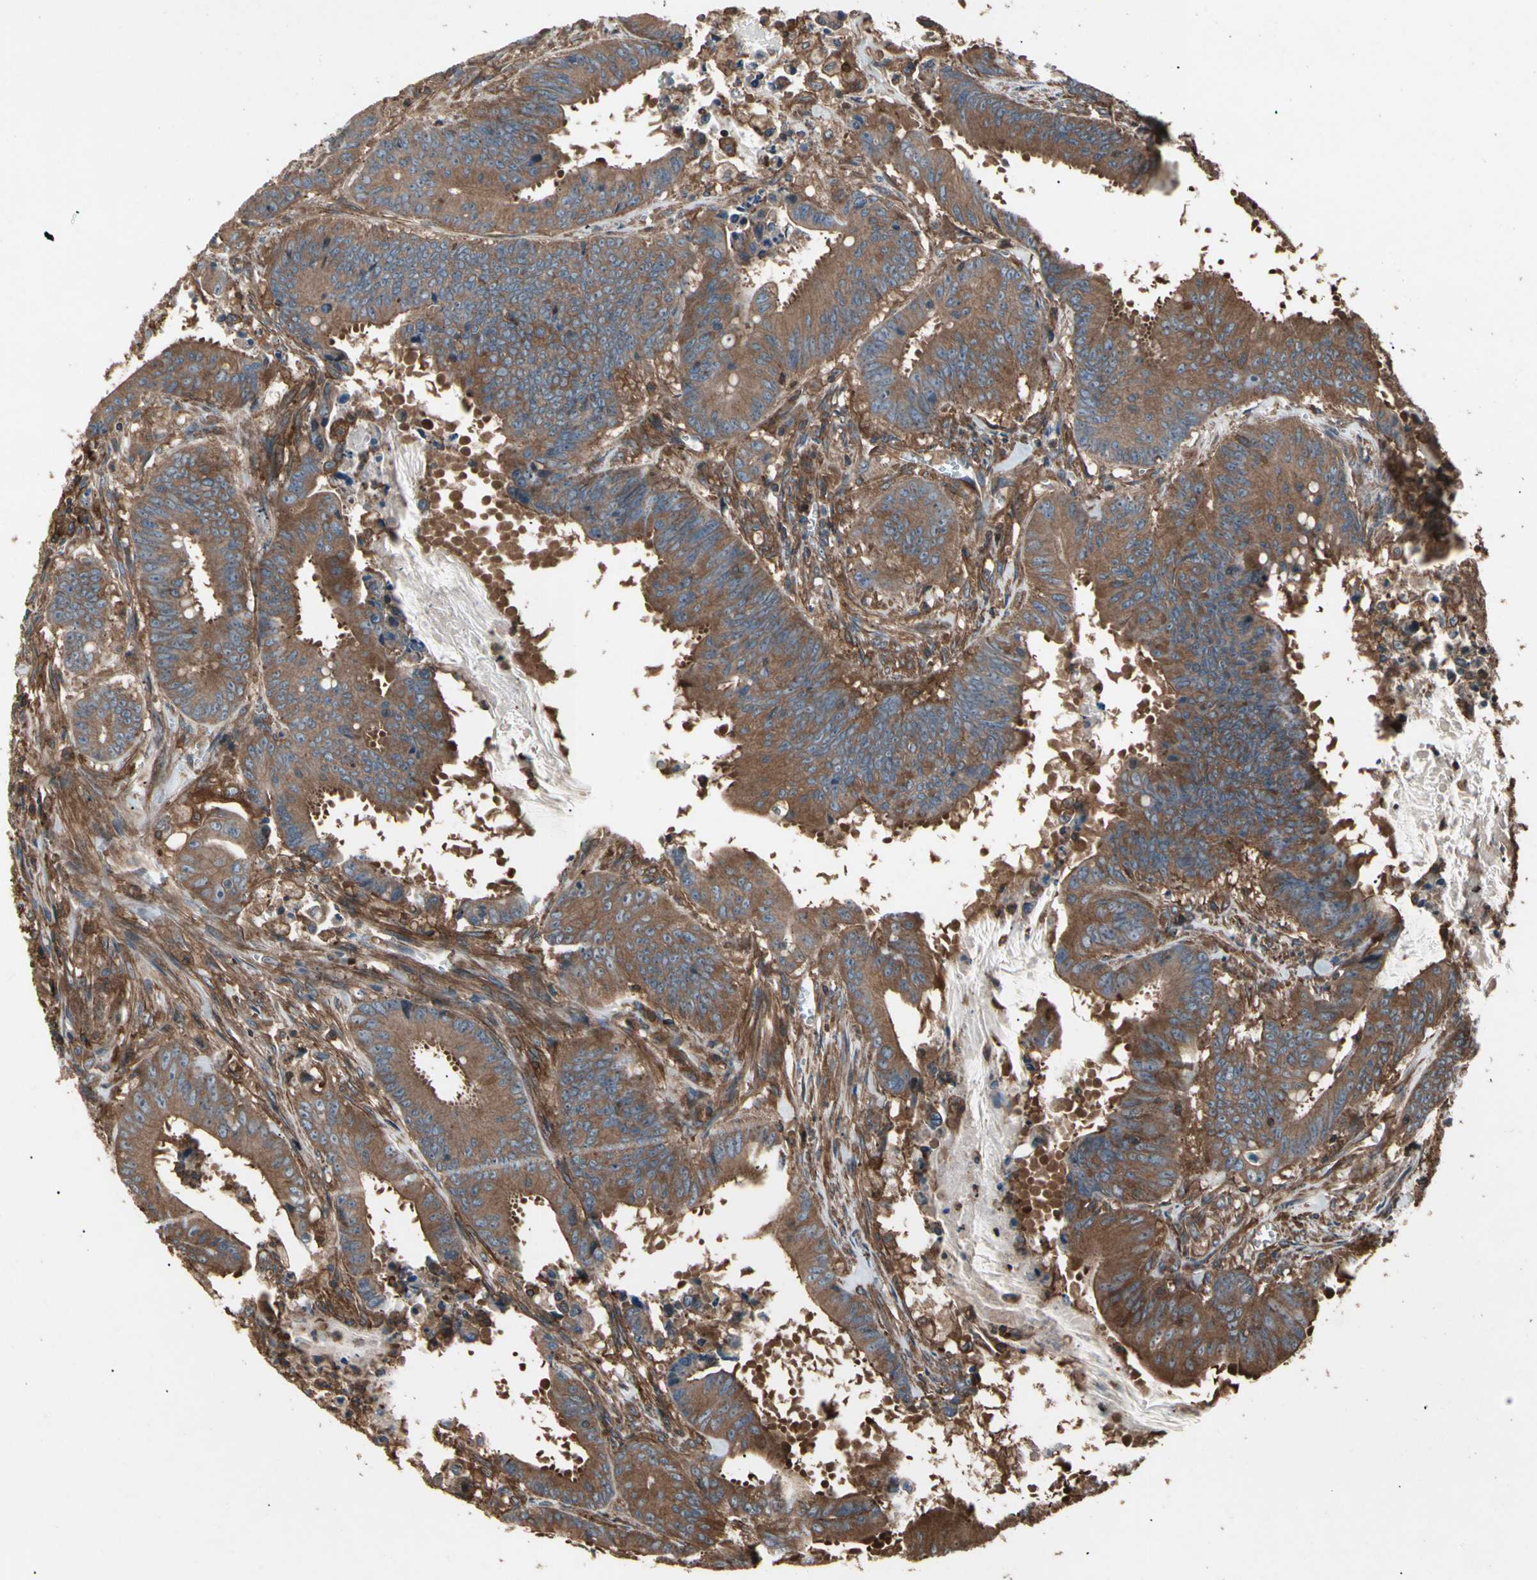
{"staining": {"intensity": "strong", "quantity": ">75%", "location": "cytoplasmic/membranous"}, "tissue": "colorectal cancer", "cell_type": "Tumor cells", "image_type": "cancer", "snomed": [{"axis": "morphology", "description": "Adenocarcinoma, NOS"}, {"axis": "topography", "description": "Colon"}], "caption": "Immunohistochemical staining of human colorectal cancer exhibits strong cytoplasmic/membranous protein expression in approximately >75% of tumor cells.", "gene": "AGBL2", "patient": {"sex": "male", "age": 45}}